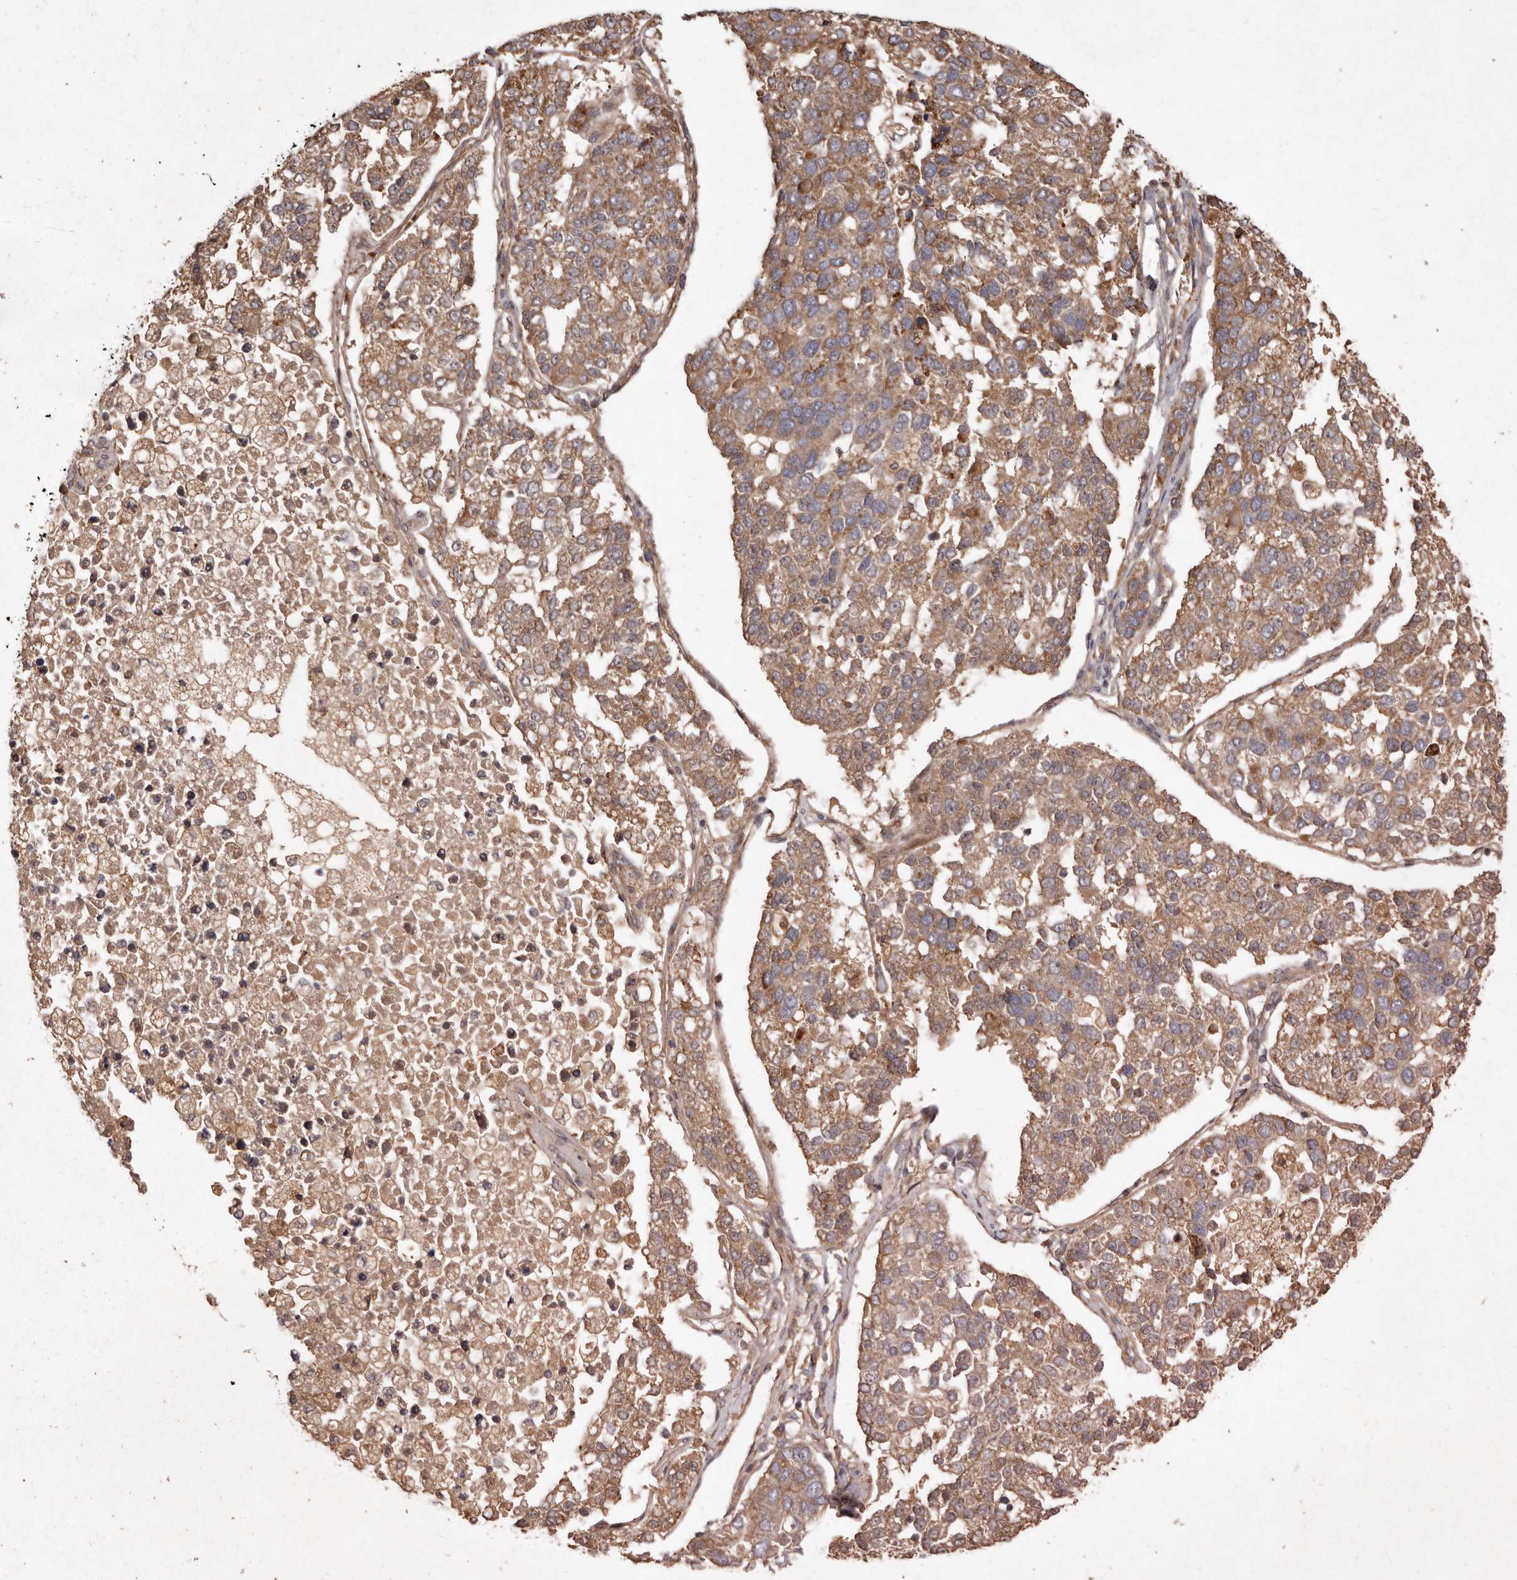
{"staining": {"intensity": "moderate", "quantity": ">75%", "location": "cytoplasmic/membranous"}, "tissue": "pancreatic cancer", "cell_type": "Tumor cells", "image_type": "cancer", "snomed": [{"axis": "morphology", "description": "Adenocarcinoma, NOS"}, {"axis": "topography", "description": "Pancreas"}], "caption": "Protein staining shows moderate cytoplasmic/membranous staining in about >75% of tumor cells in pancreatic adenocarcinoma. (Stains: DAB (3,3'-diaminobenzidine) in brown, nuclei in blue, Microscopy: brightfield microscopy at high magnification).", "gene": "SEMA3A", "patient": {"sex": "female", "age": 61}}